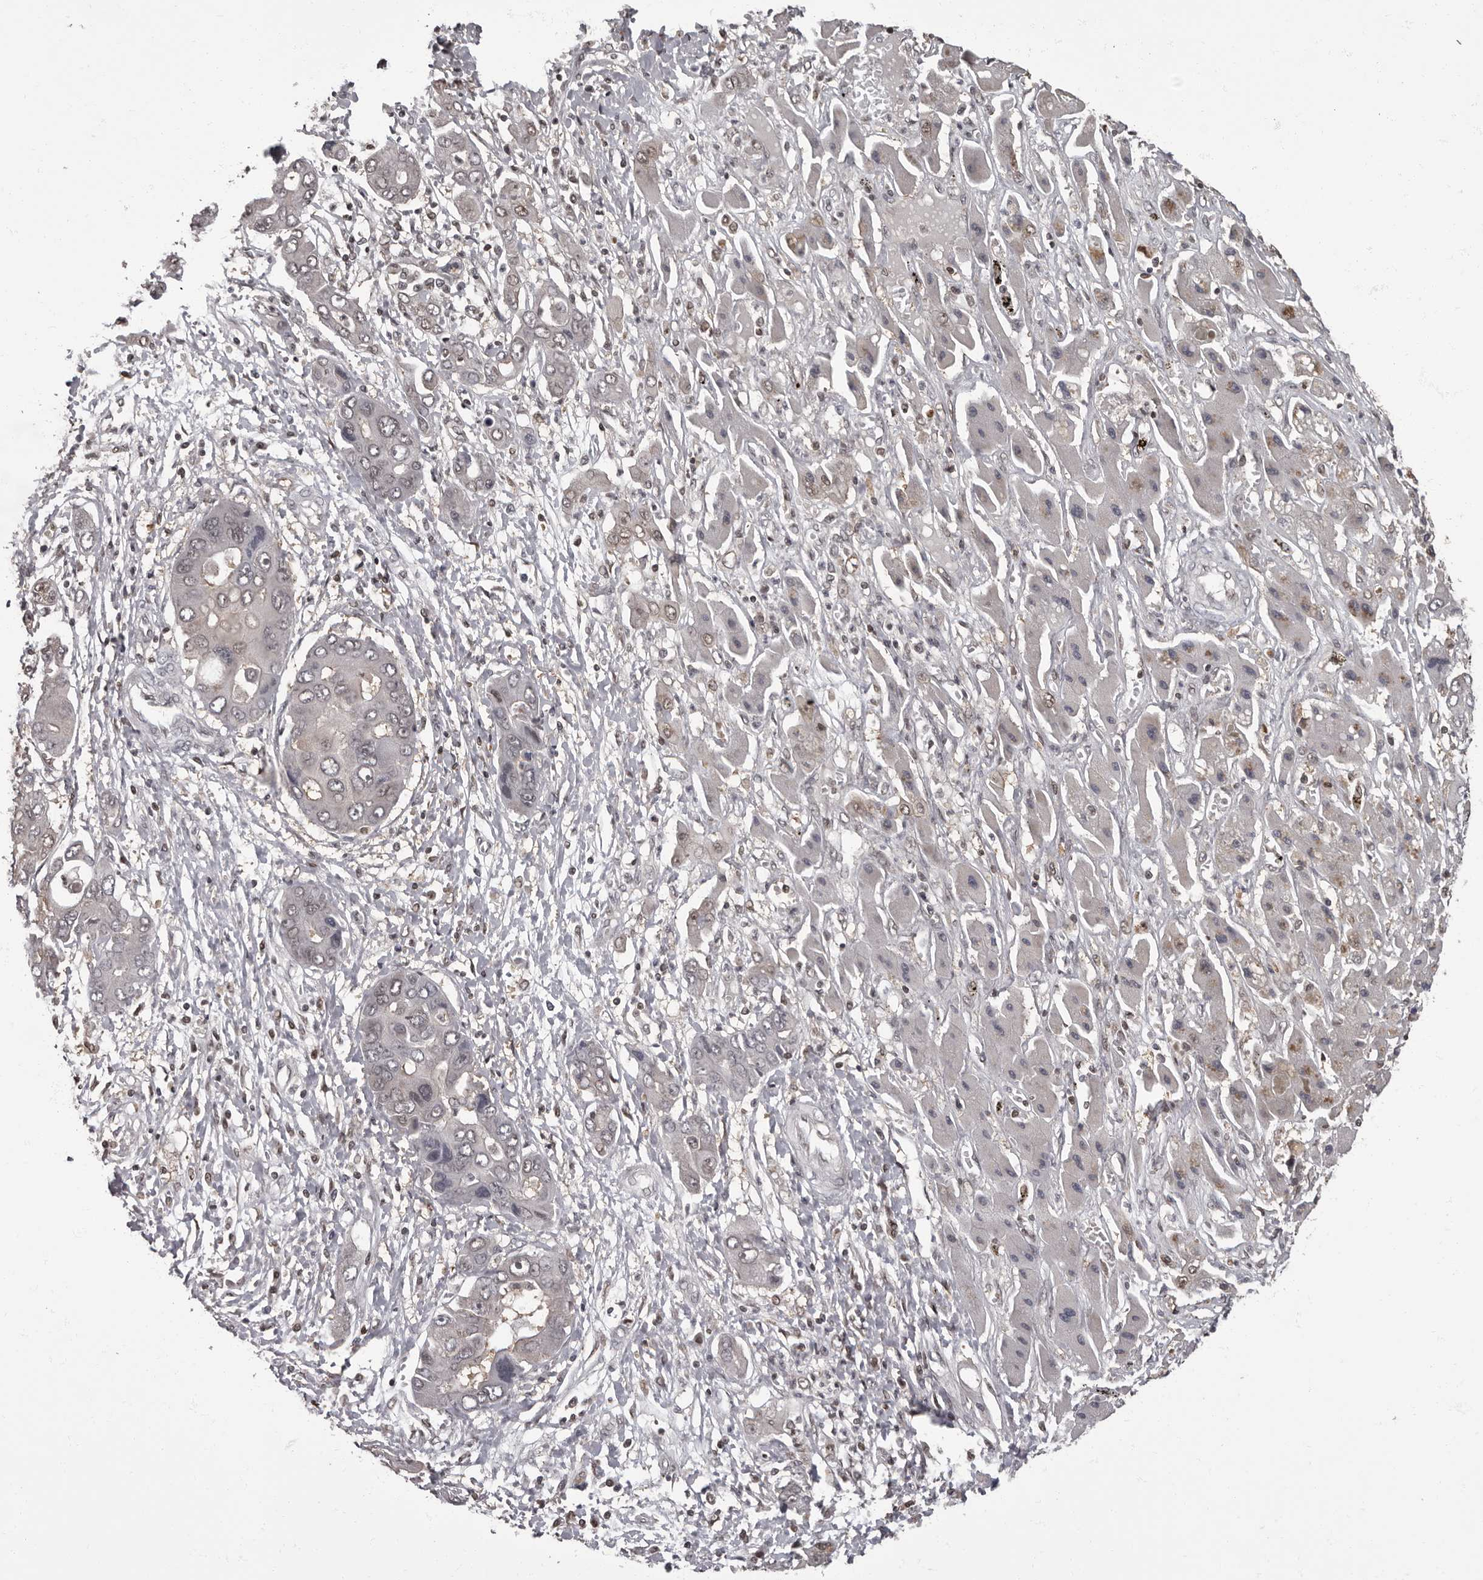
{"staining": {"intensity": "weak", "quantity": "<25%", "location": "nuclear"}, "tissue": "liver cancer", "cell_type": "Tumor cells", "image_type": "cancer", "snomed": [{"axis": "morphology", "description": "Cholangiocarcinoma"}, {"axis": "topography", "description": "Liver"}], "caption": "An immunohistochemistry (IHC) histopathology image of cholangiocarcinoma (liver) is shown. There is no staining in tumor cells of cholangiocarcinoma (liver).", "gene": "C1orf50", "patient": {"sex": "male", "age": 67}}